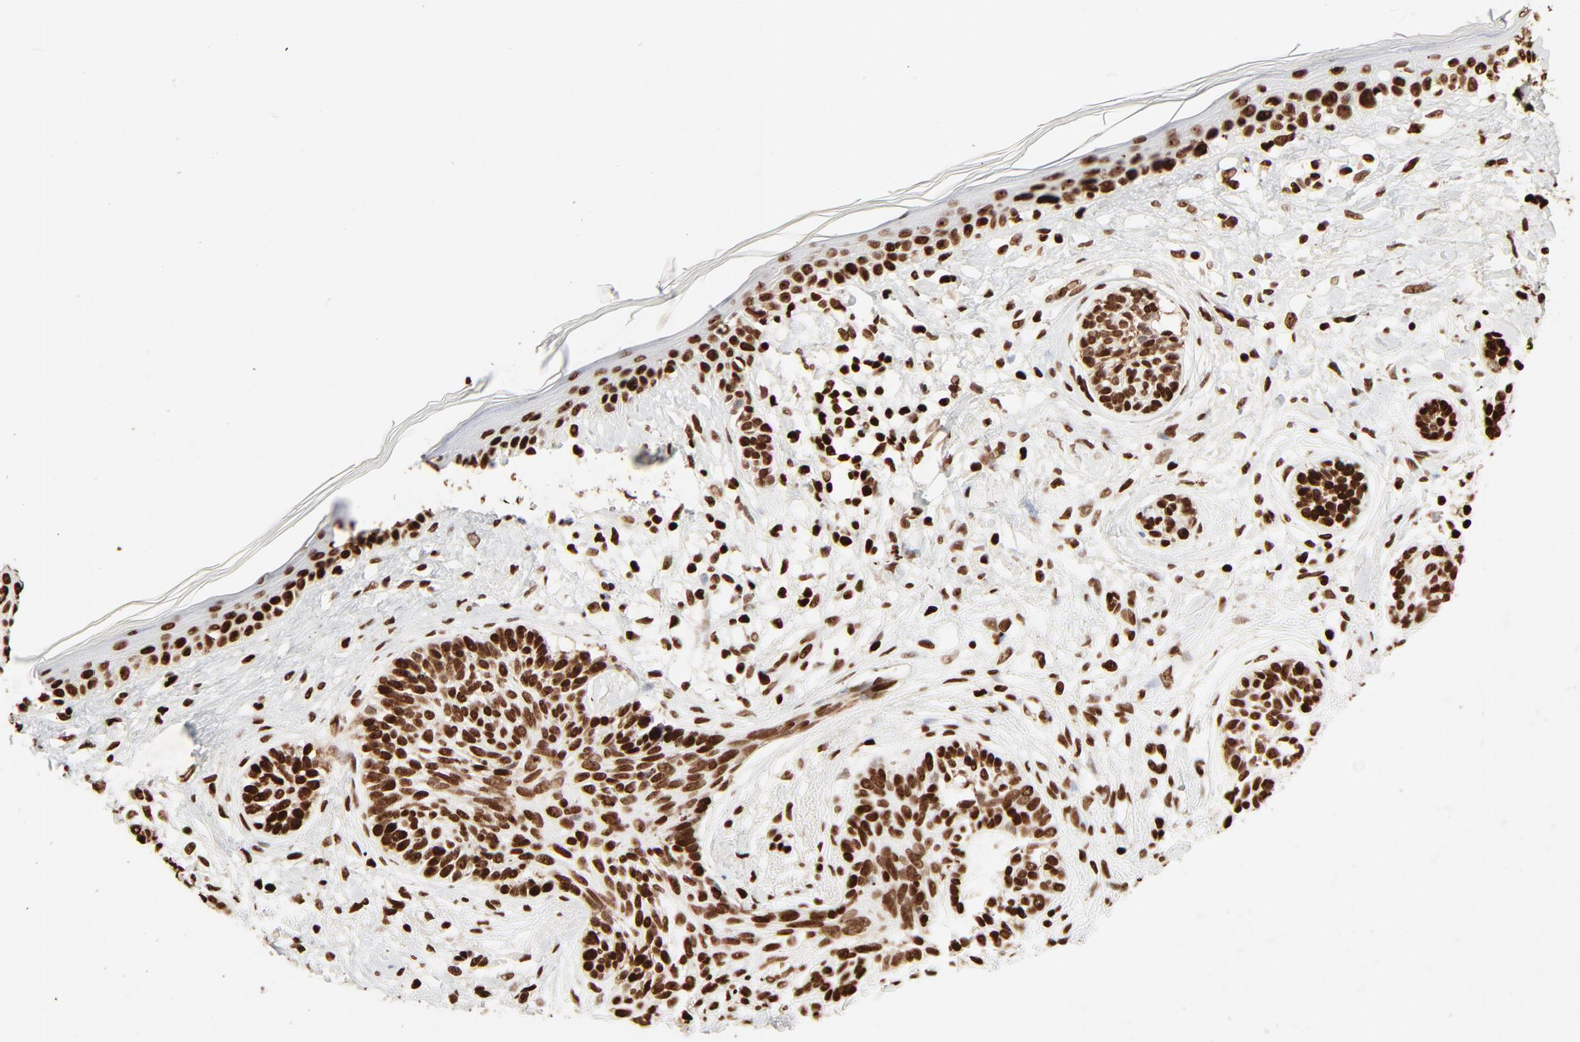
{"staining": {"intensity": "strong", "quantity": ">75%", "location": "nuclear"}, "tissue": "skin cancer", "cell_type": "Tumor cells", "image_type": "cancer", "snomed": [{"axis": "morphology", "description": "Normal tissue, NOS"}, {"axis": "morphology", "description": "Basal cell carcinoma"}, {"axis": "topography", "description": "Skin"}], "caption": "Basal cell carcinoma (skin) stained for a protein exhibits strong nuclear positivity in tumor cells. Using DAB (brown) and hematoxylin (blue) stains, captured at high magnification using brightfield microscopy.", "gene": "HMGB2", "patient": {"sex": "male", "age": 63}}